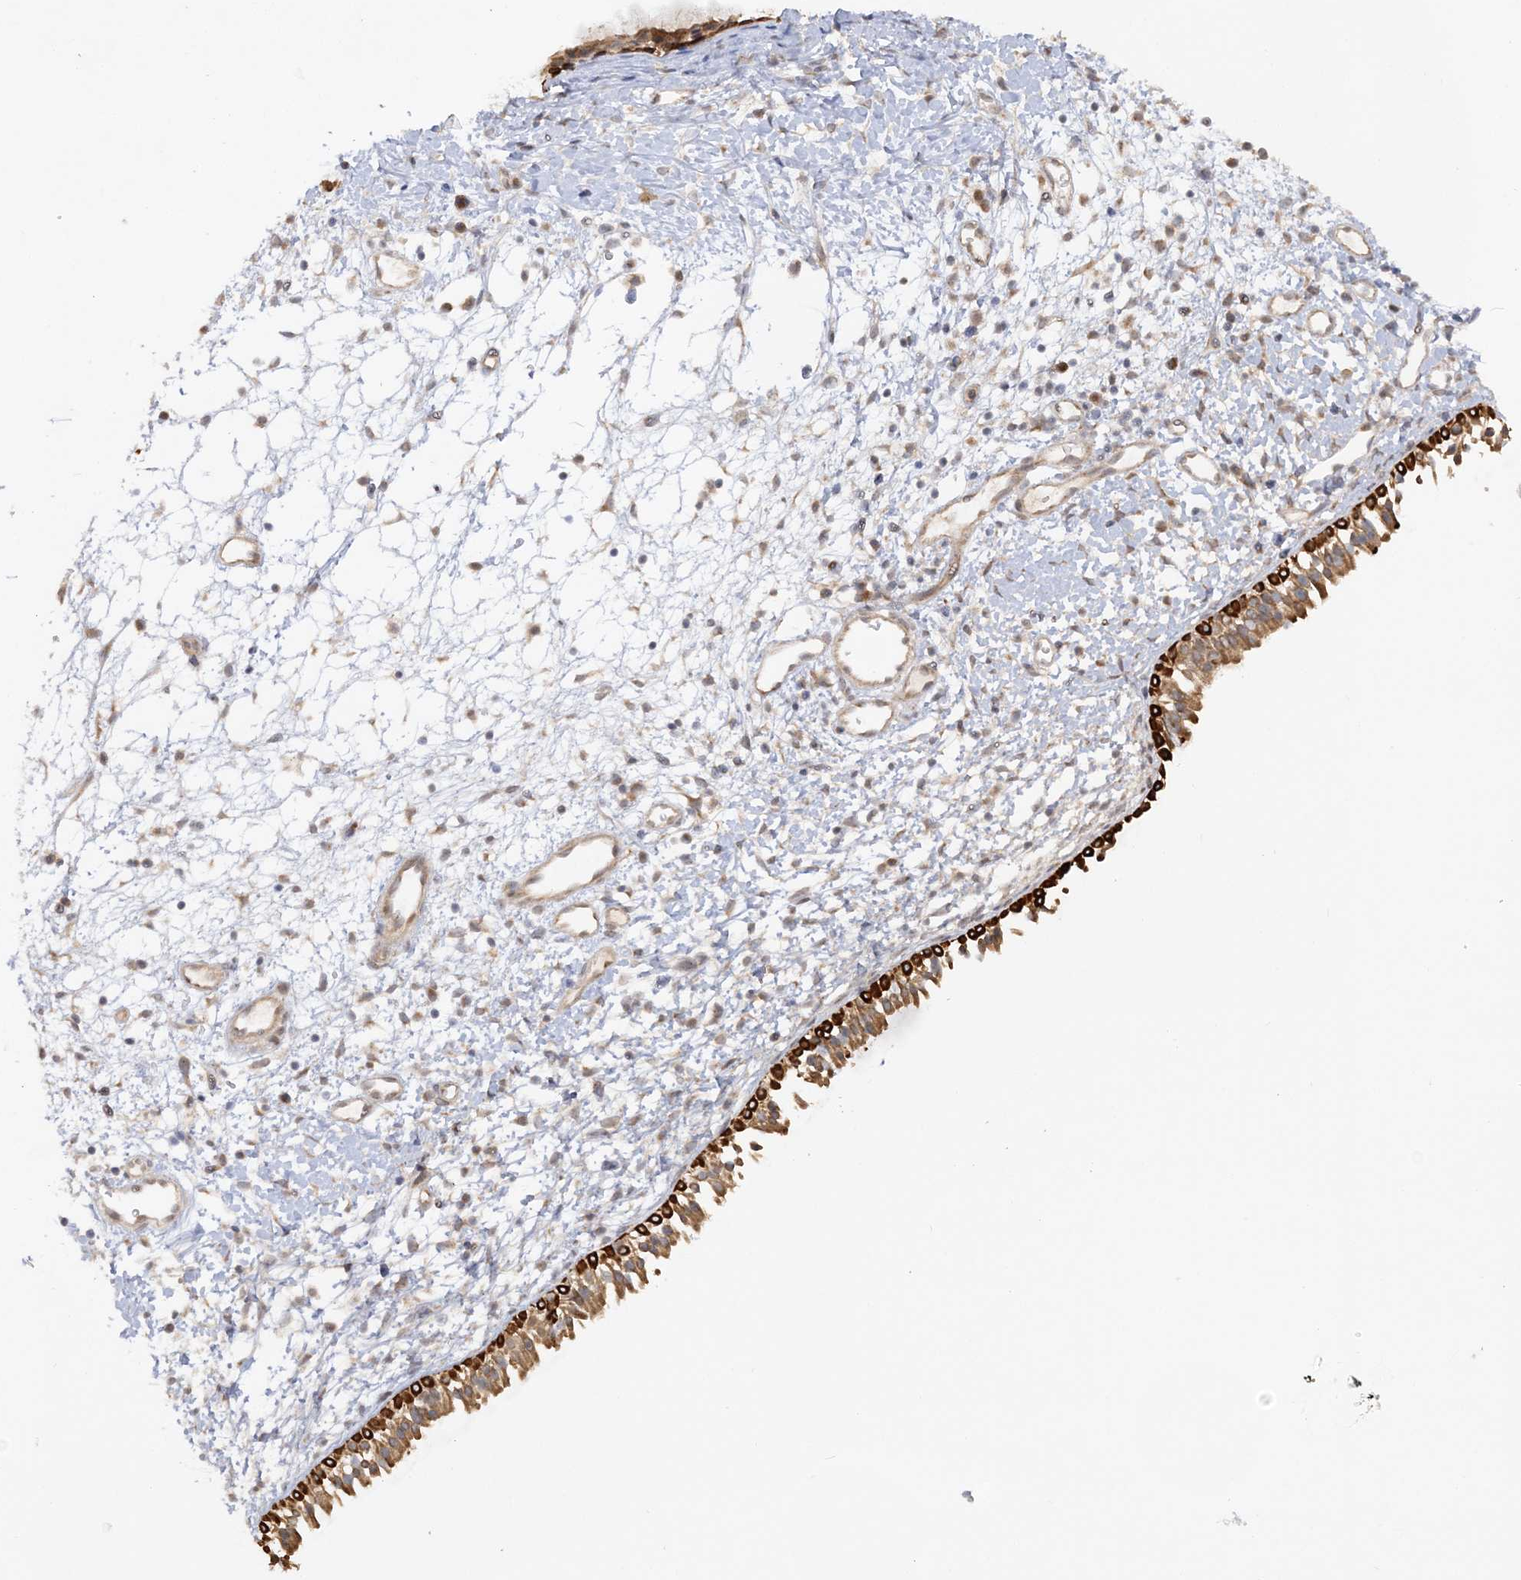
{"staining": {"intensity": "strong", "quantity": "25%-75%", "location": "cytoplasmic/membranous"}, "tissue": "nasopharynx", "cell_type": "Respiratory epithelial cells", "image_type": "normal", "snomed": [{"axis": "morphology", "description": "Normal tissue, NOS"}, {"axis": "topography", "description": "Nasopharynx"}], "caption": "Human nasopharynx stained with a brown dye displays strong cytoplasmic/membranous positive staining in approximately 25%-75% of respiratory epithelial cells.", "gene": "MMADHC", "patient": {"sex": "male", "age": 22}}